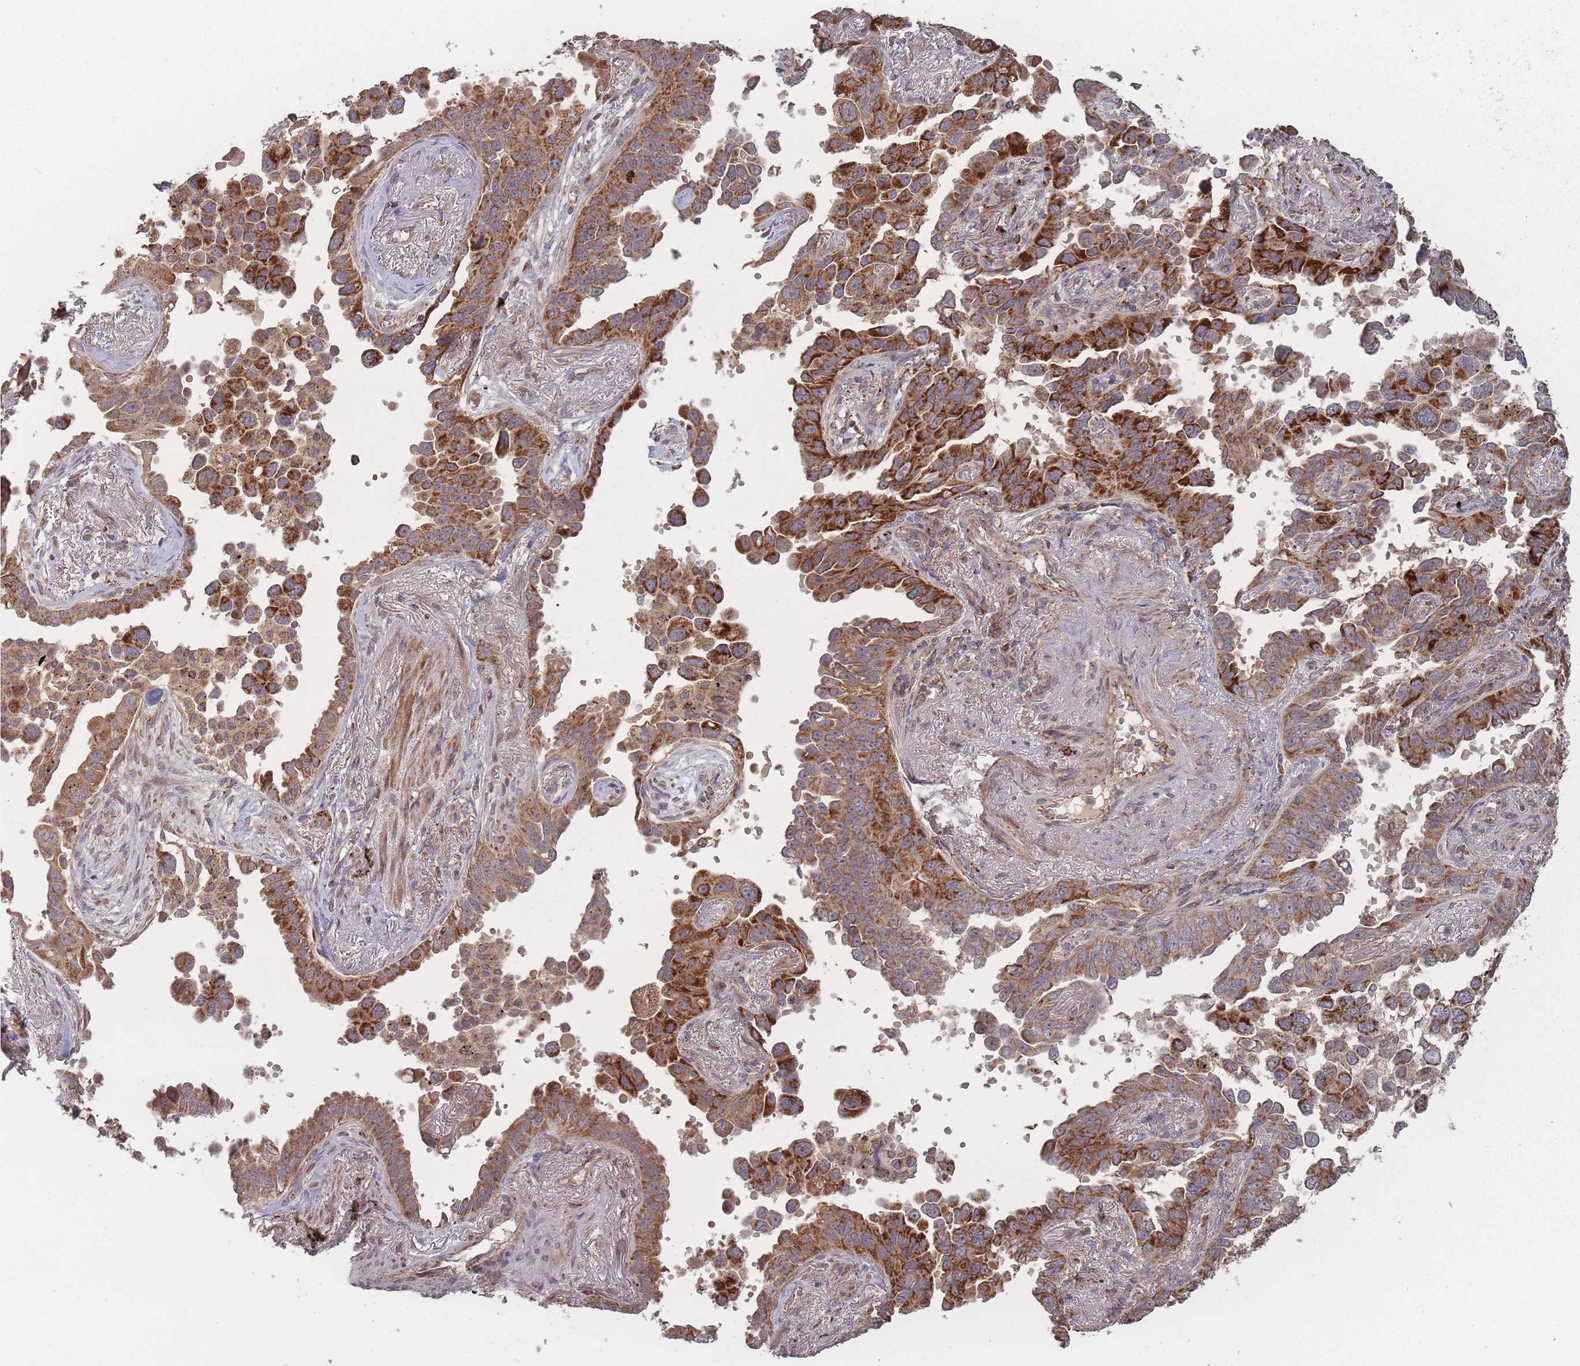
{"staining": {"intensity": "strong", "quantity": ">75%", "location": "cytoplasmic/membranous"}, "tissue": "lung cancer", "cell_type": "Tumor cells", "image_type": "cancer", "snomed": [{"axis": "morphology", "description": "Adenocarcinoma, NOS"}, {"axis": "topography", "description": "Lung"}], "caption": "Immunohistochemical staining of lung cancer (adenocarcinoma) exhibits strong cytoplasmic/membranous protein expression in about >75% of tumor cells. The protein is shown in brown color, while the nuclei are stained blue.", "gene": "LYRM7", "patient": {"sex": "male", "age": 67}}